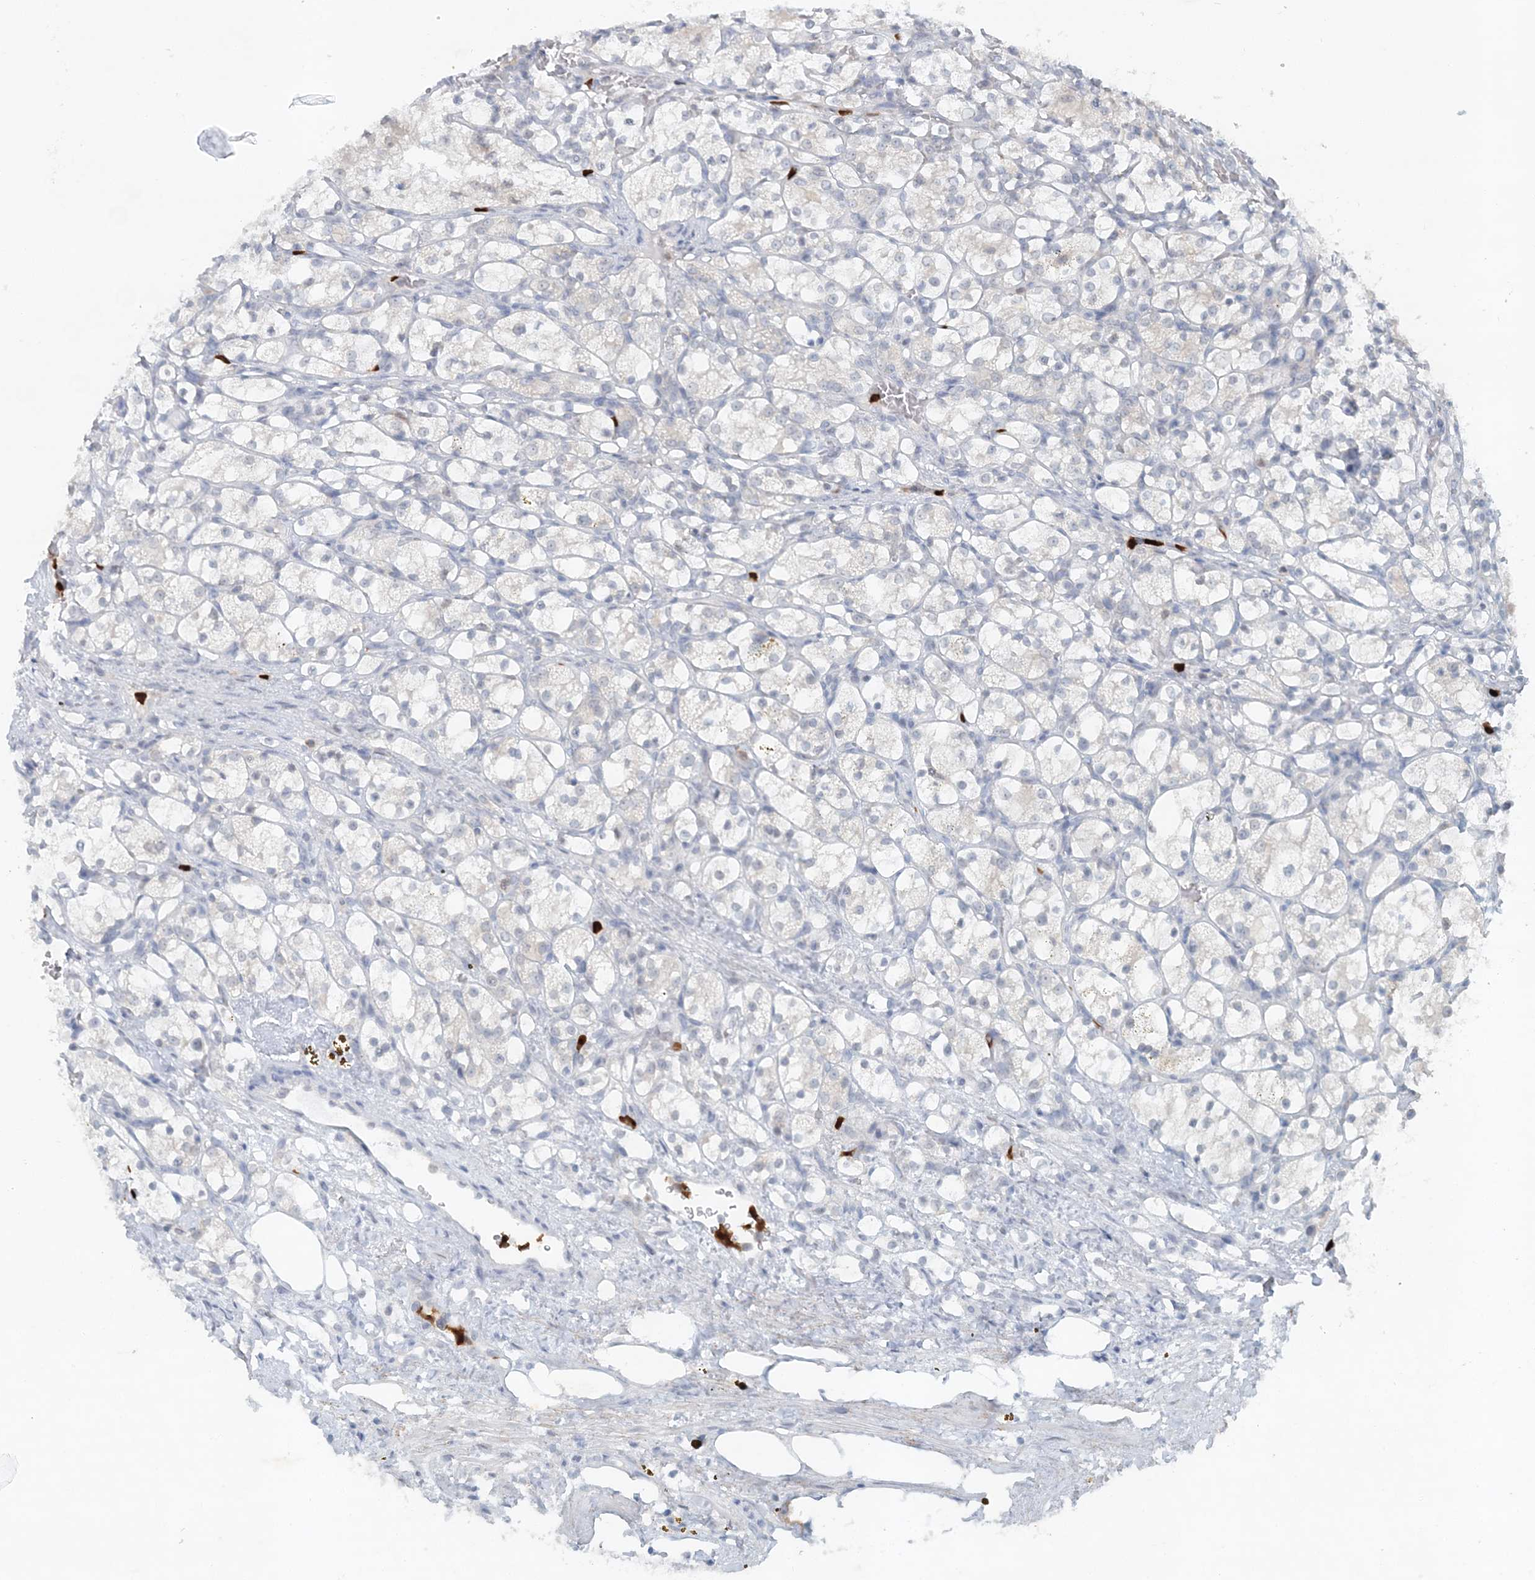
{"staining": {"intensity": "negative", "quantity": "none", "location": "none"}, "tissue": "renal cancer", "cell_type": "Tumor cells", "image_type": "cancer", "snomed": [{"axis": "morphology", "description": "Adenocarcinoma, NOS"}, {"axis": "topography", "description": "Kidney"}], "caption": "A histopathology image of renal cancer (adenocarcinoma) stained for a protein displays no brown staining in tumor cells. (Brightfield microscopy of DAB (3,3'-diaminobenzidine) immunohistochemistry (IHC) at high magnification).", "gene": "NUP54", "patient": {"sex": "female", "age": 69}}